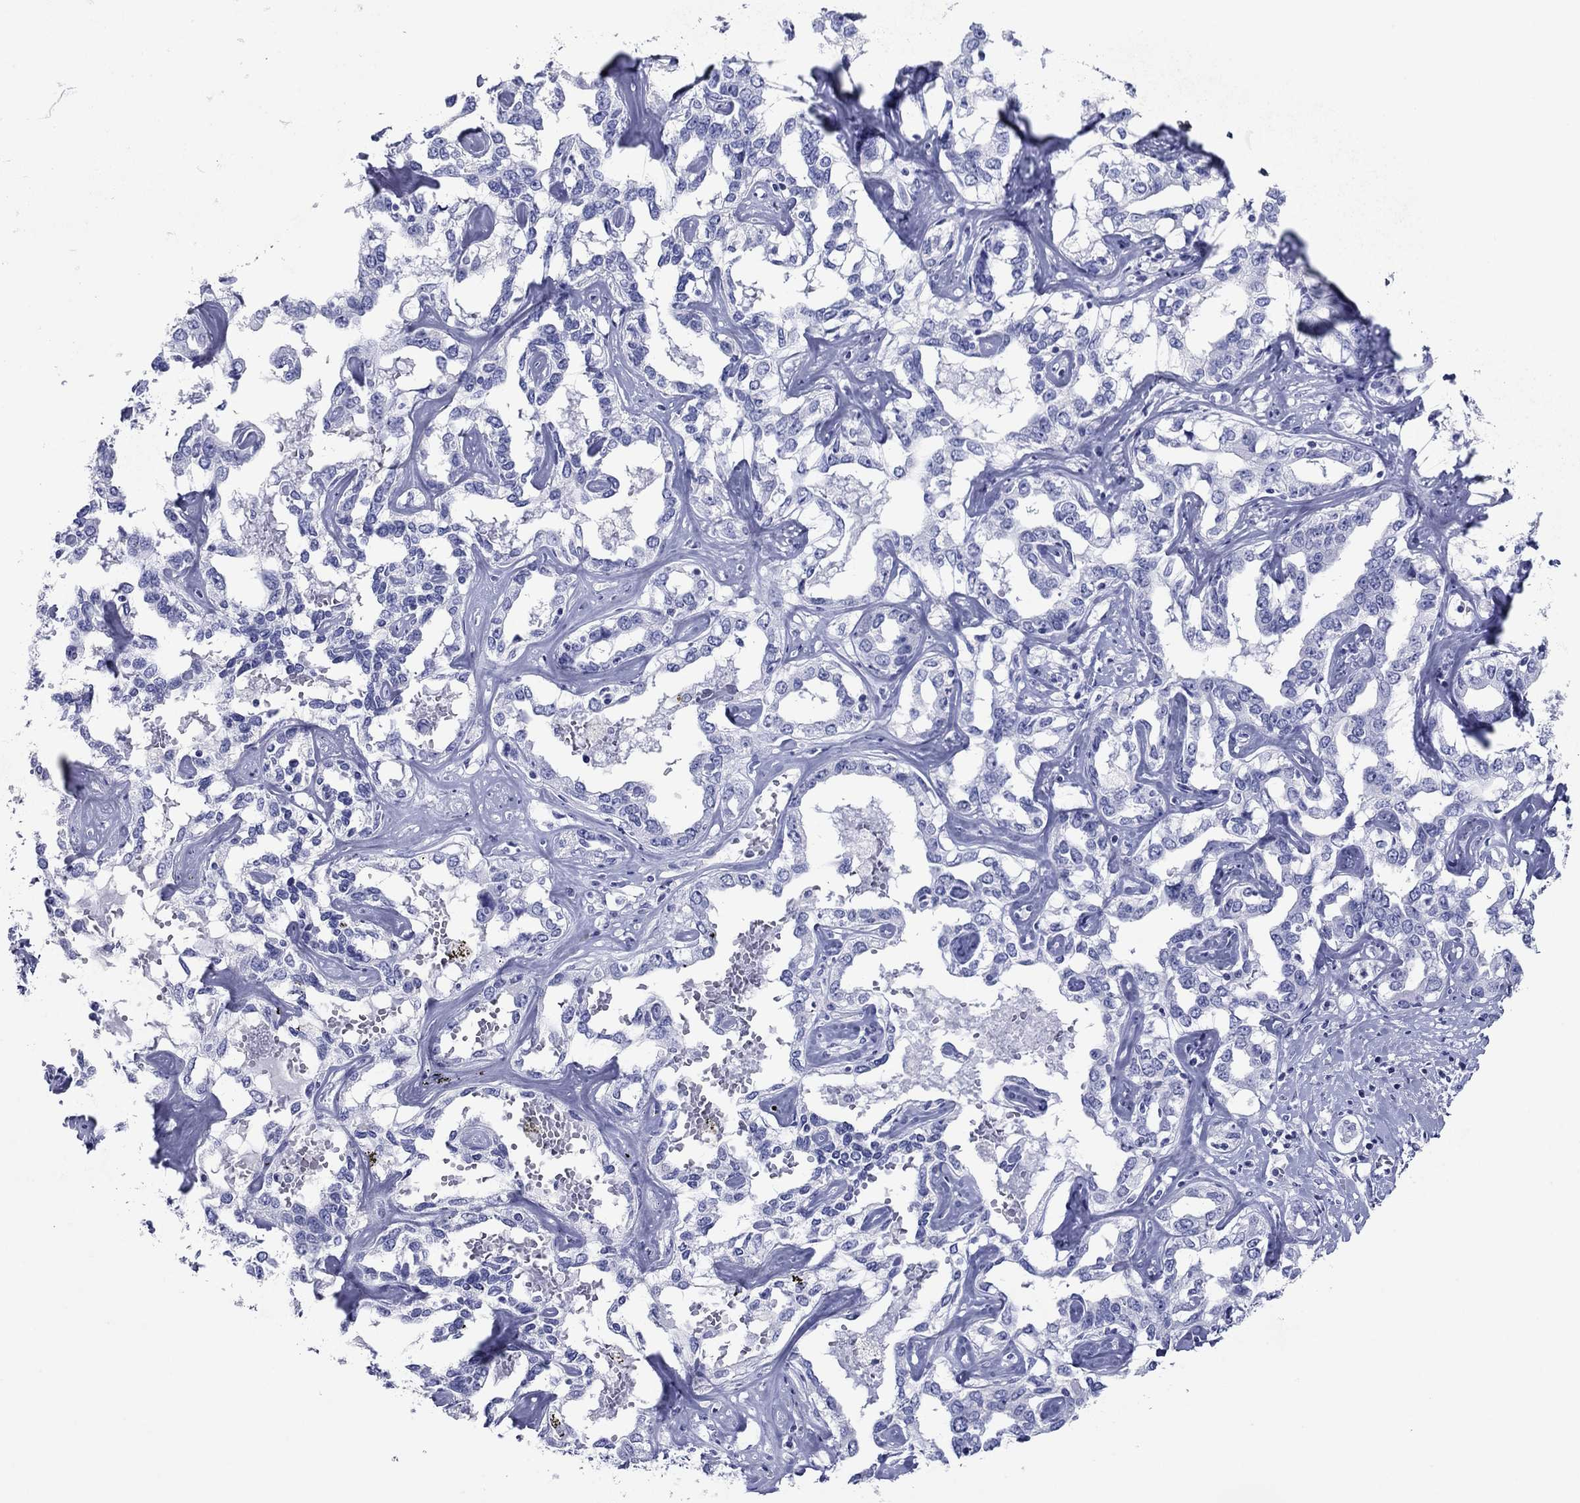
{"staining": {"intensity": "negative", "quantity": "none", "location": "none"}, "tissue": "liver cancer", "cell_type": "Tumor cells", "image_type": "cancer", "snomed": [{"axis": "morphology", "description": "Cholangiocarcinoma"}, {"axis": "topography", "description": "Liver"}], "caption": "Human cholangiocarcinoma (liver) stained for a protein using immunohistochemistry (IHC) displays no expression in tumor cells.", "gene": "ATP4A", "patient": {"sex": "male", "age": 59}}